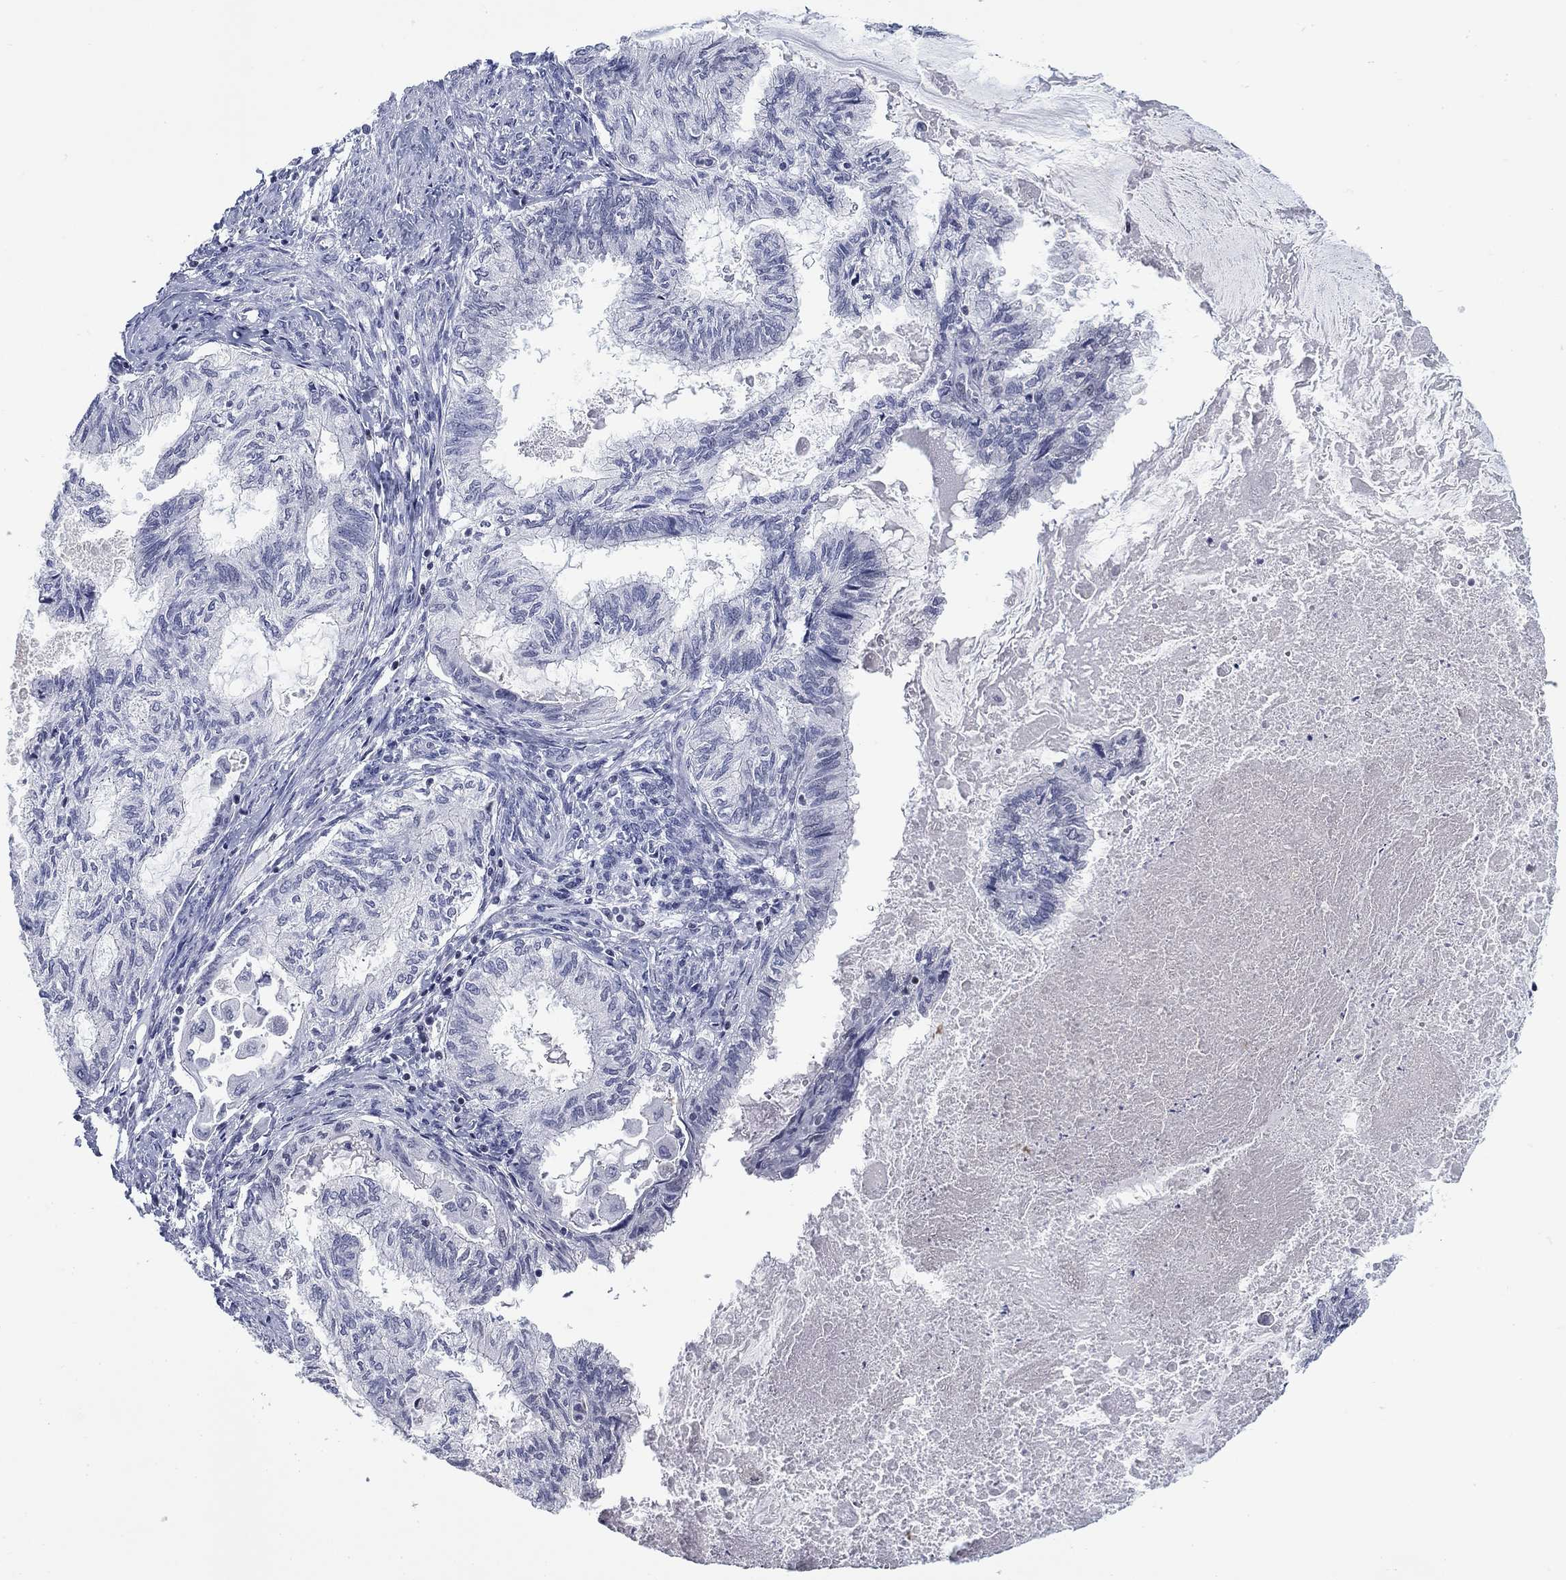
{"staining": {"intensity": "moderate", "quantity": "<25%", "location": "nuclear"}, "tissue": "endometrial cancer", "cell_type": "Tumor cells", "image_type": "cancer", "snomed": [{"axis": "morphology", "description": "Adenocarcinoma, NOS"}, {"axis": "topography", "description": "Endometrium"}], "caption": "An image of human endometrial adenocarcinoma stained for a protein displays moderate nuclear brown staining in tumor cells.", "gene": "NPAS3", "patient": {"sex": "female", "age": 86}}